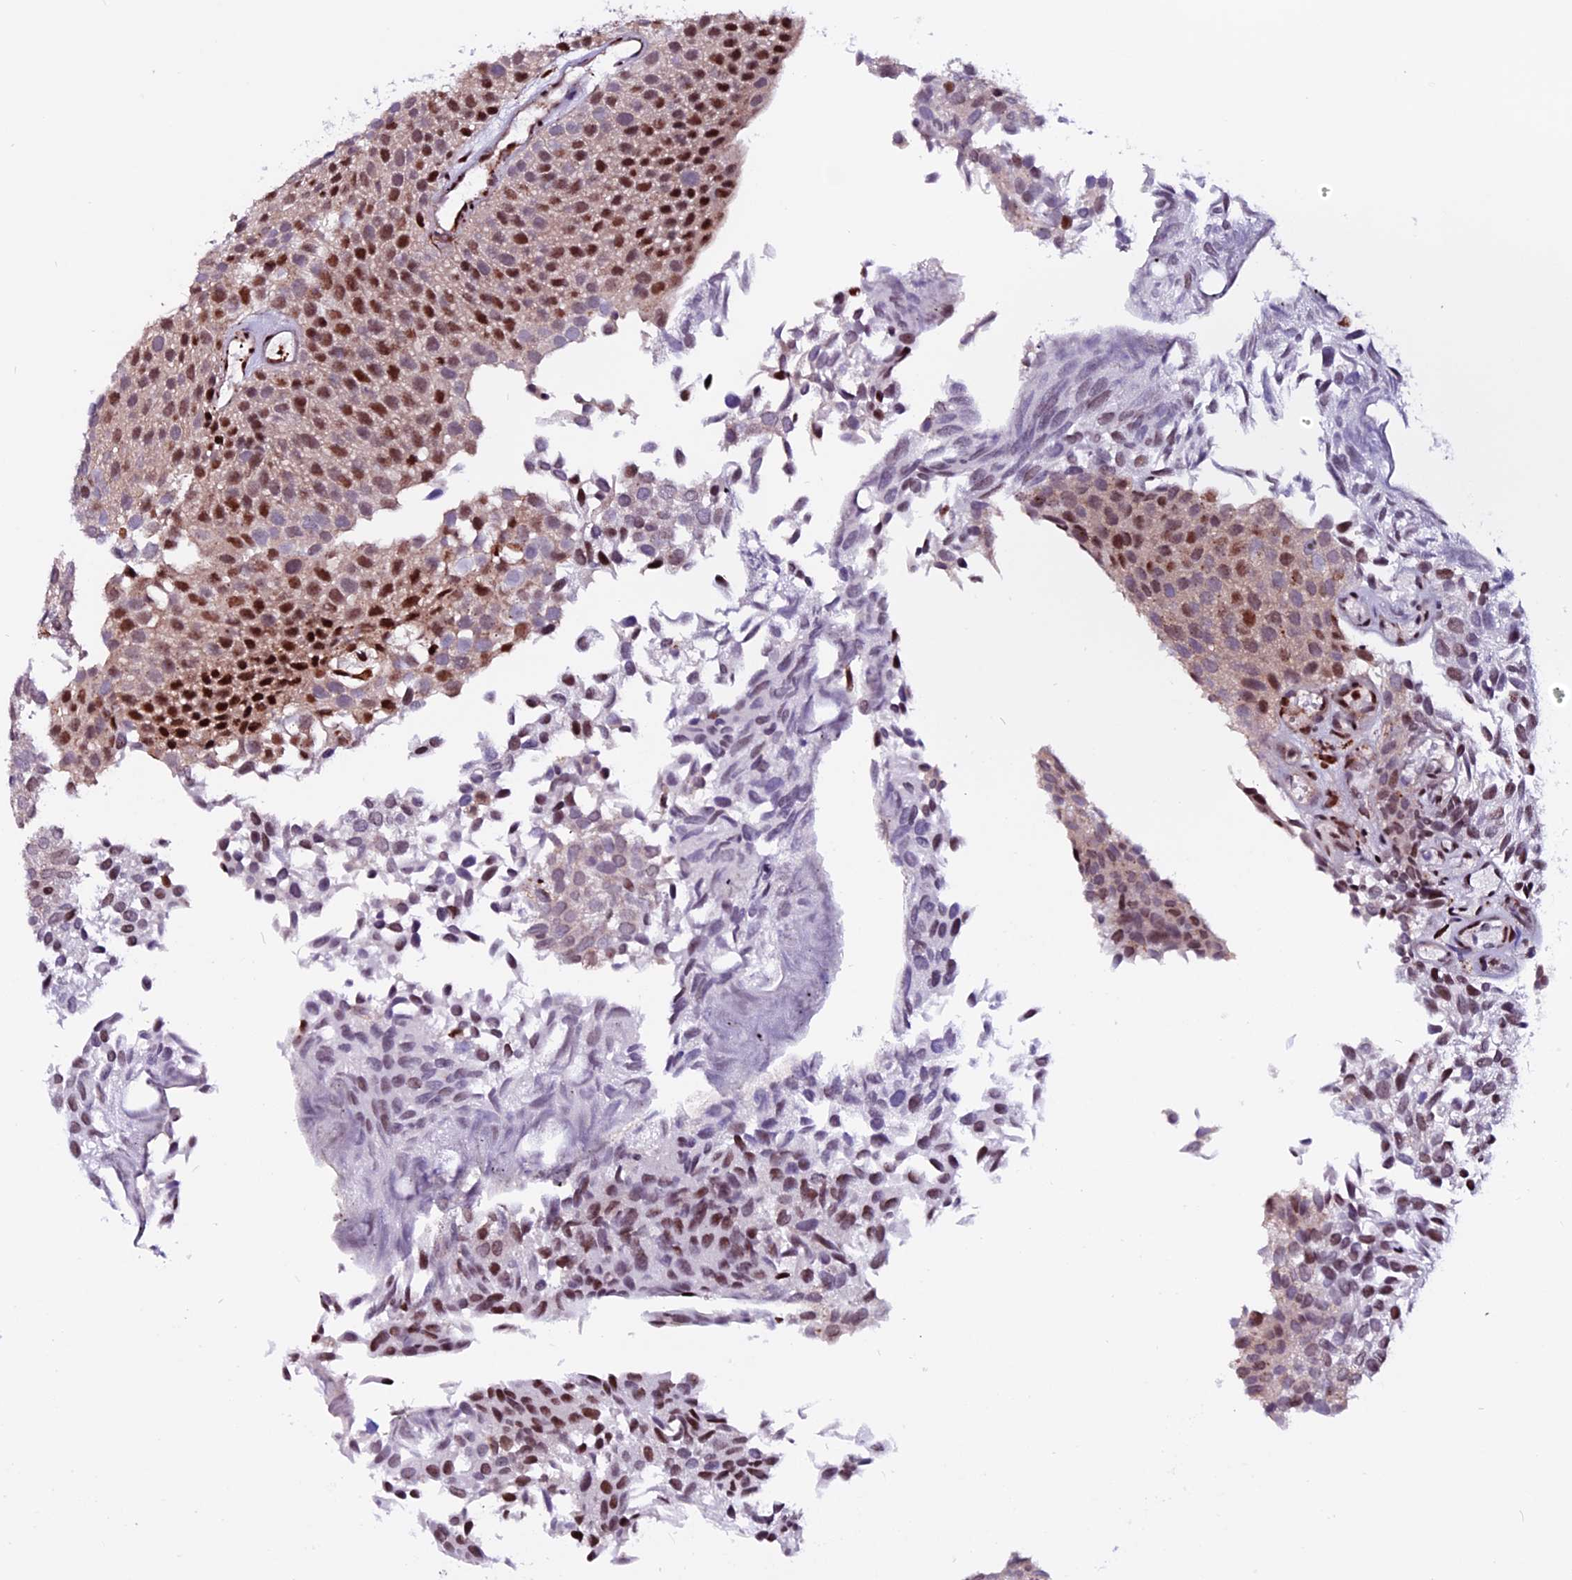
{"staining": {"intensity": "strong", "quantity": ">75%", "location": "nuclear"}, "tissue": "urothelial cancer", "cell_type": "Tumor cells", "image_type": "cancer", "snomed": [{"axis": "morphology", "description": "Urothelial carcinoma, Low grade"}, {"axis": "topography", "description": "Urinary bladder"}], "caption": "A brown stain shows strong nuclear expression of a protein in urothelial cancer tumor cells.", "gene": "RINL", "patient": {"sex": "male", "age": 89}}